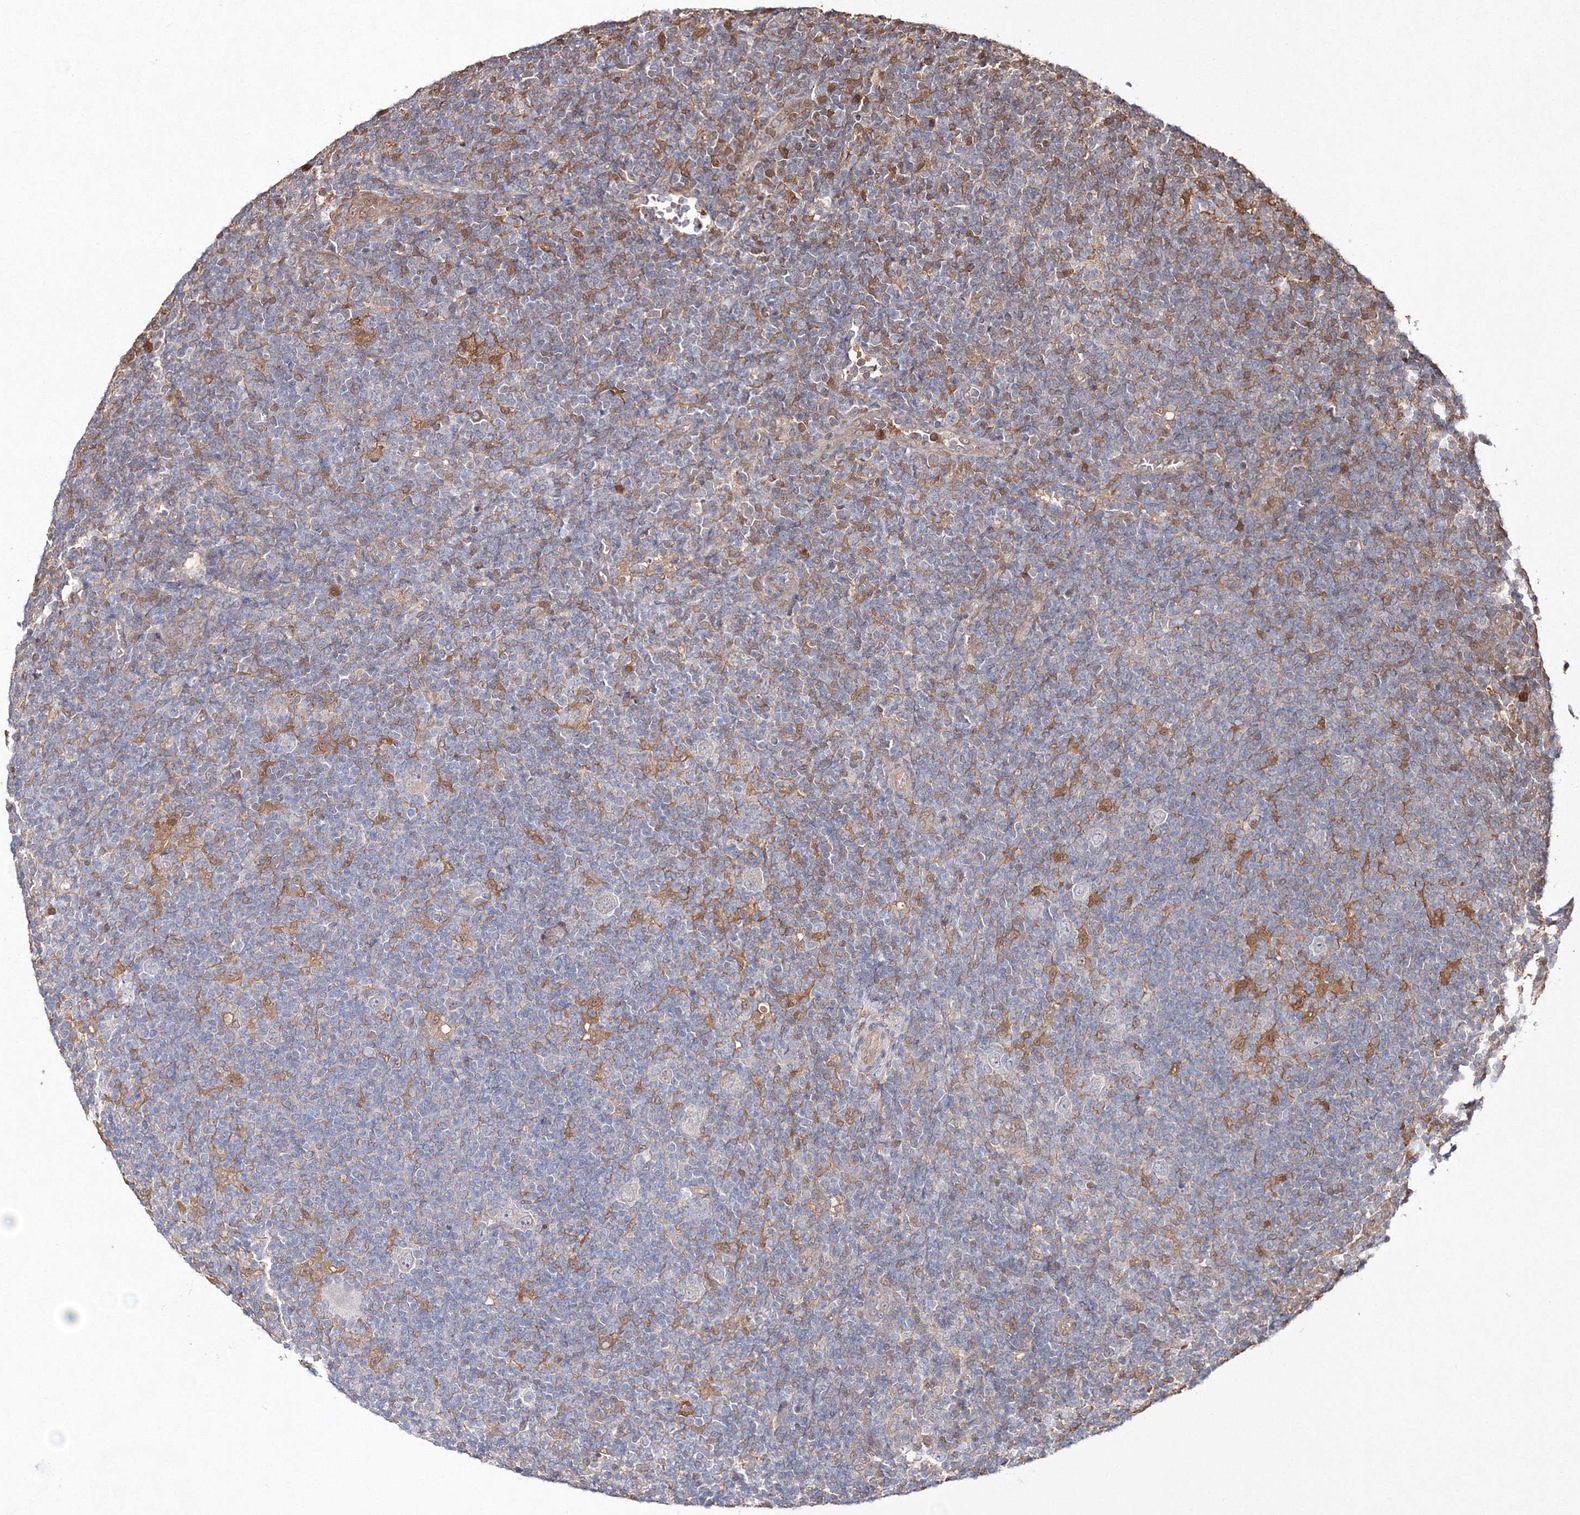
{"staining": {"intensity": "negative", "quantity": "none", "location": "none"}, "tissue": "lymphoma", "cell_type": "Tumor cells", "image_type": "cancer", "snomed": [{"axis": "morphology", "description": "Hodgkin's disease, NOS"}, {"axis": "topography", "description": "Lymph node"}], "caption": "Hodgkin's disease was stained to show a protein in brown. There is no significant staining in tumor cells.", "gene": "S100A11", "patient": {"sex": "female", "age": 57}}